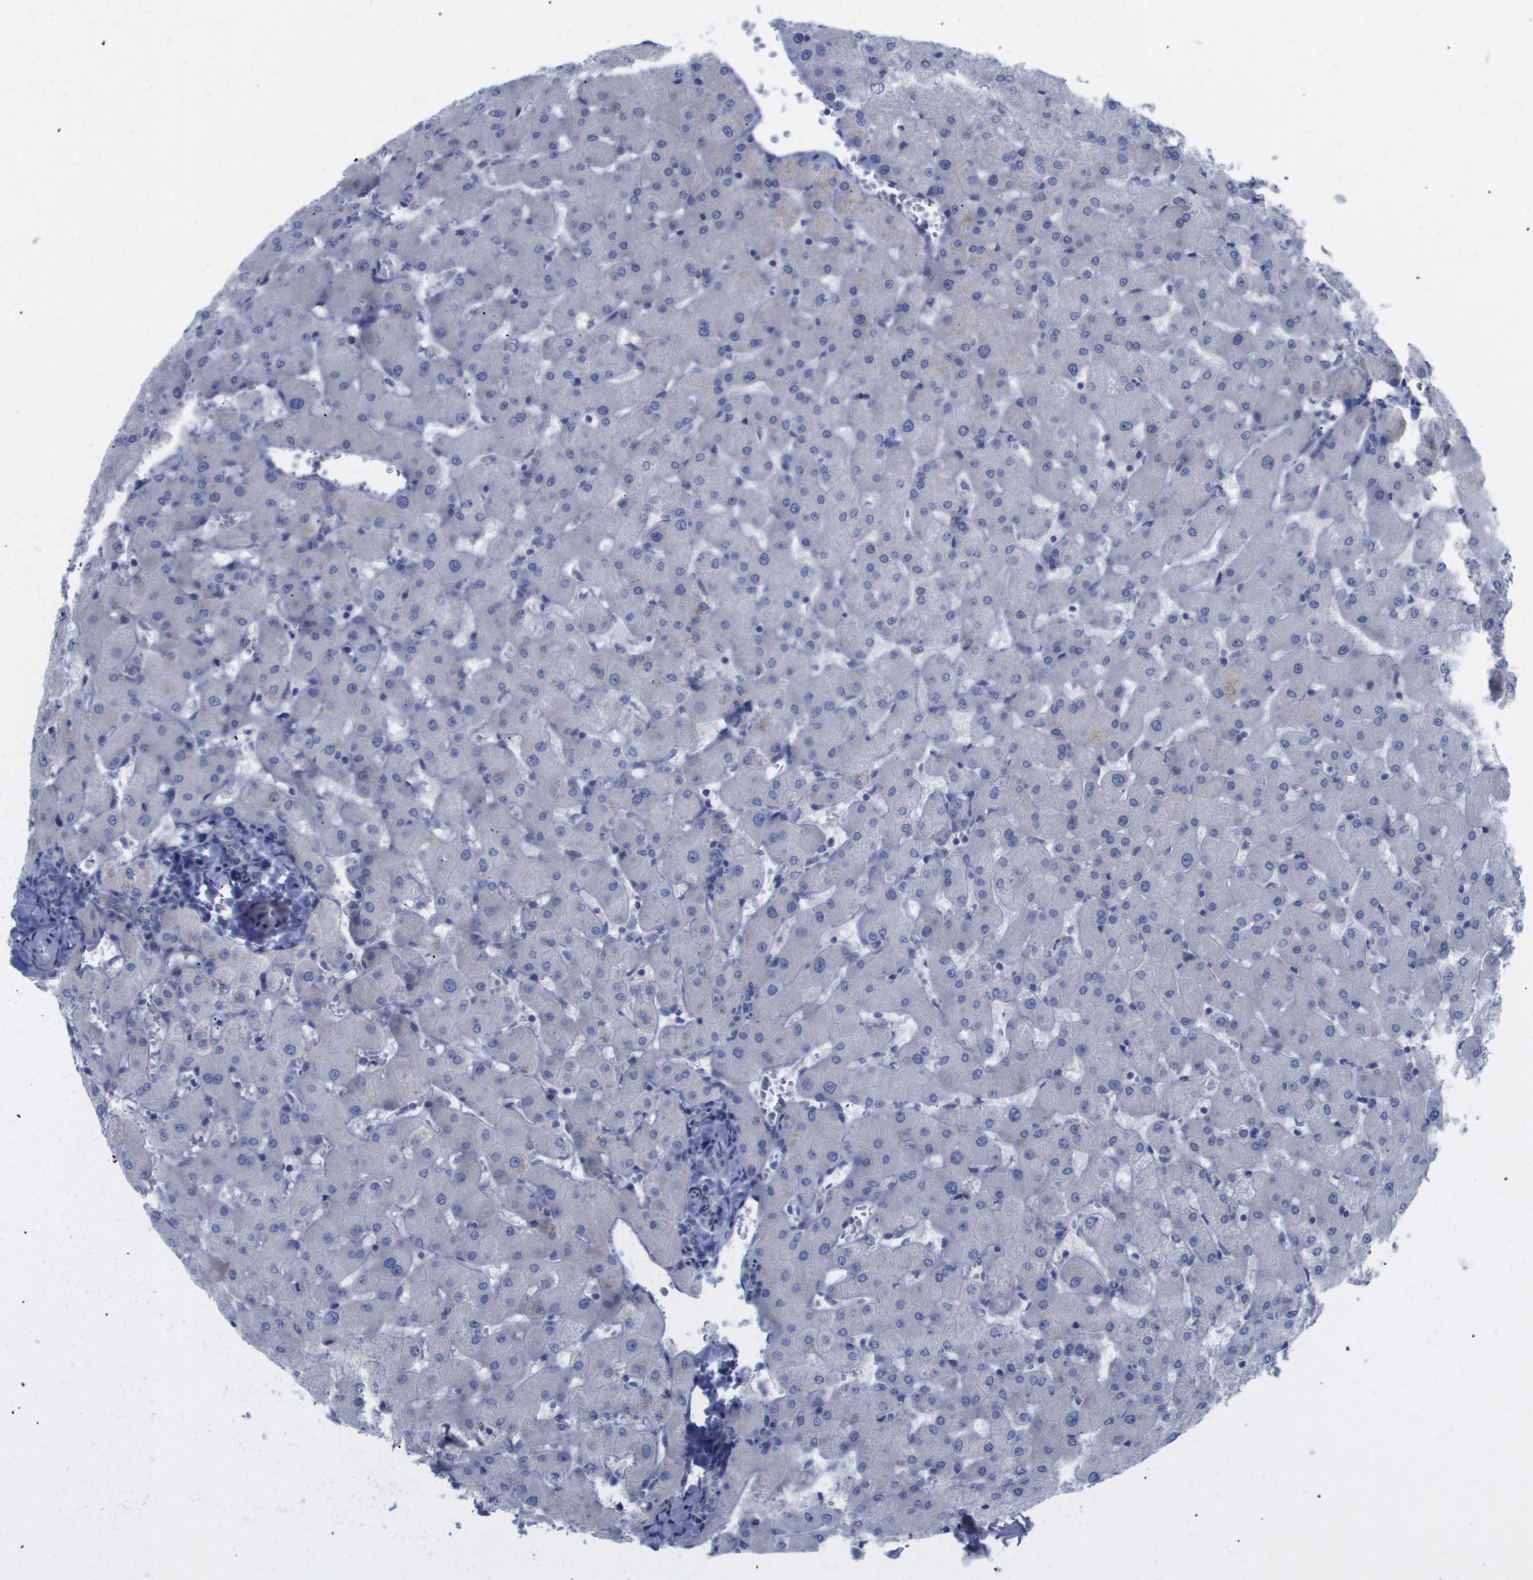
{"staining": {"intensity": "negative", "quantity": "none", "location": "none"}, "tissue": "liver", "cell_type": "Cholangiocytes", "image_type": "normal", "snomed": [{"axis": "morphology", "description": "Normal tissue, NOS"}, {"axis": "topography", "description": "Liver"}], "caption": "This is an immunohistochemistry (IHC) image of unremarkable liver. There is no staining in cholangiocytes.", "gene": "CAV3", "patient": {"sex": "female", "age": 63}}